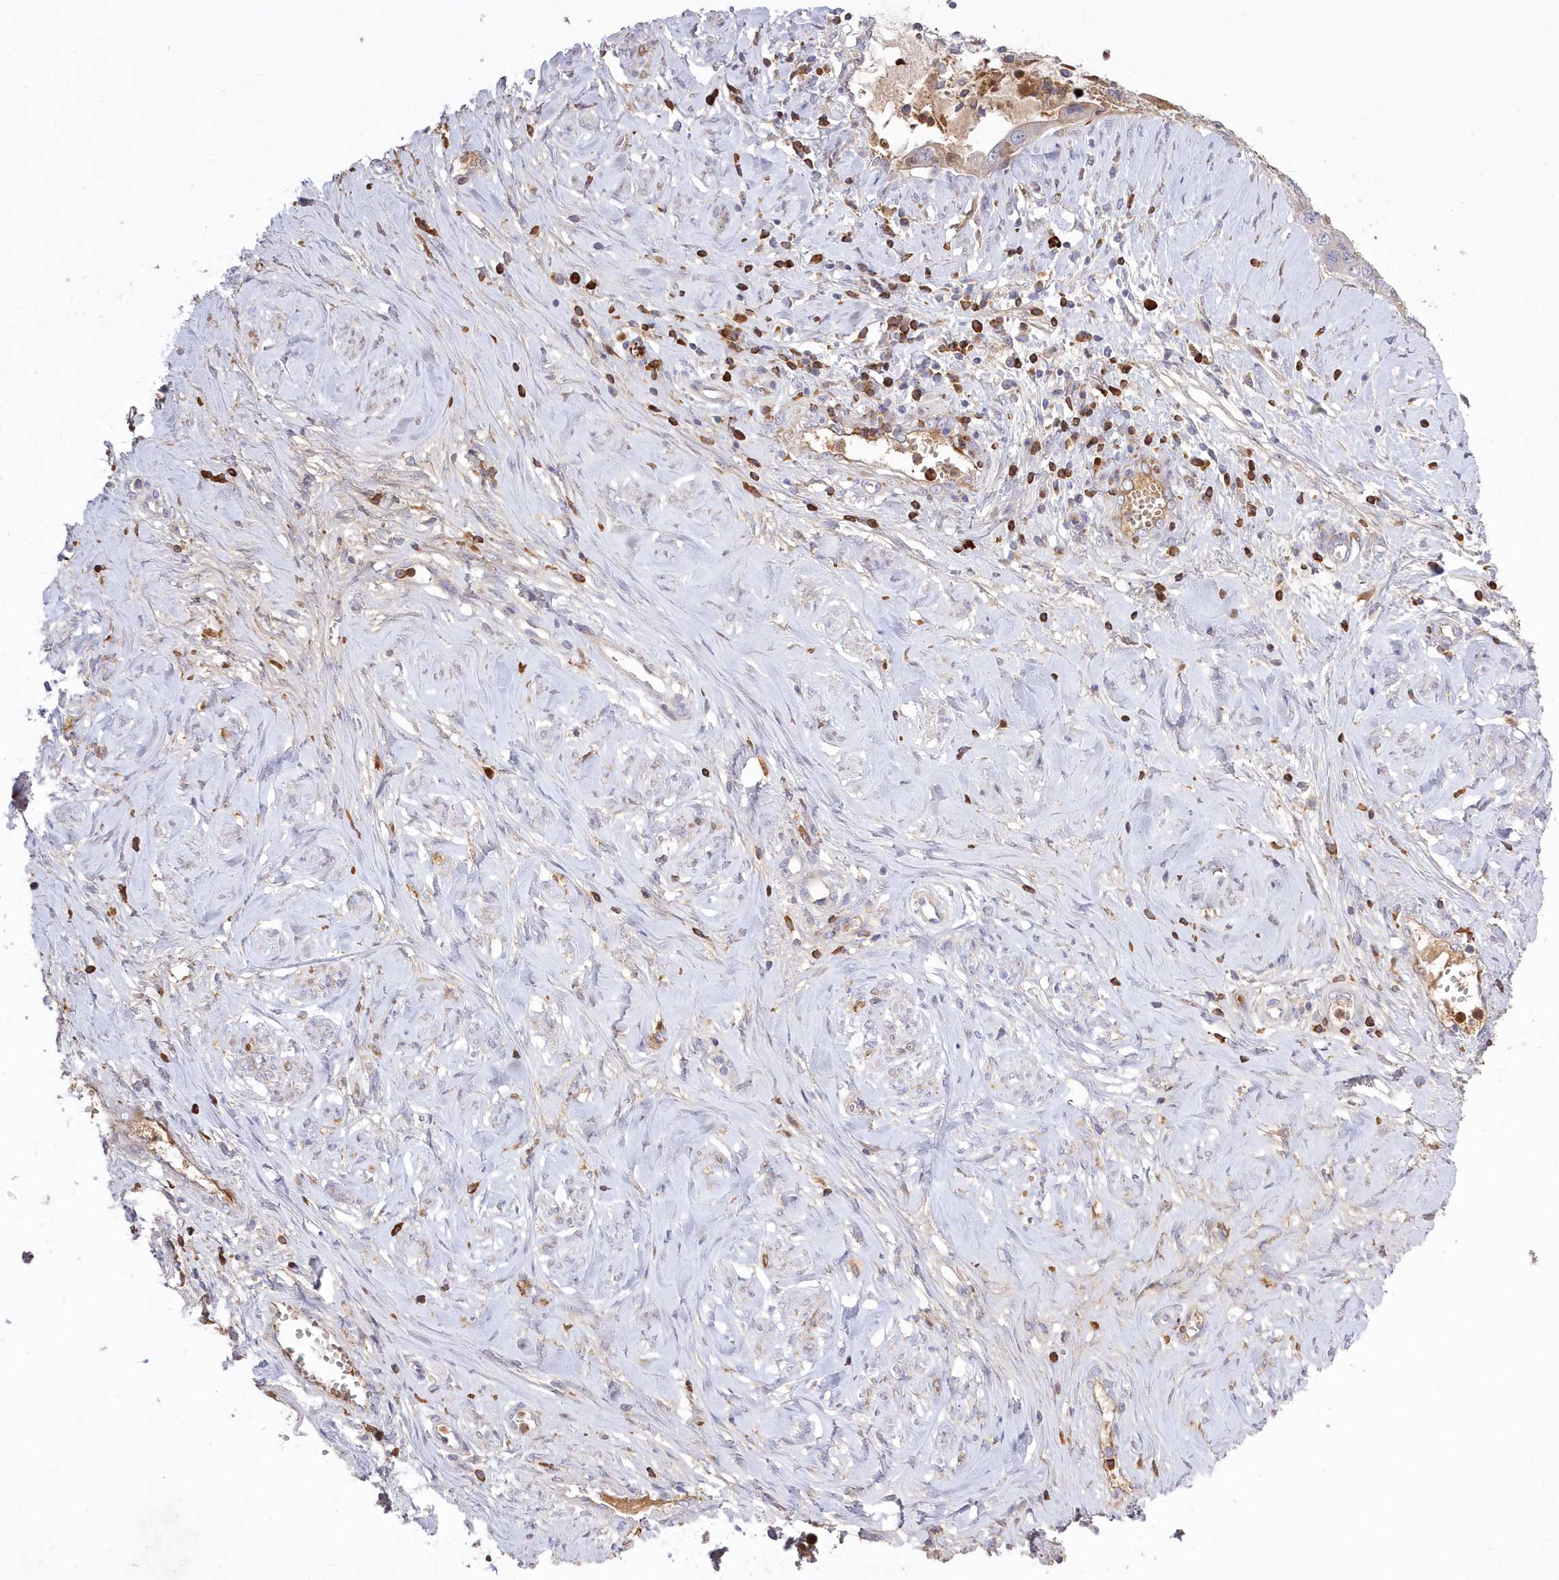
{"staining": {"intensity": "moderate", "quantity": "<25%", "location": "cytoplasmic/membranous"}, "tissue": "cervical cancer", "cell_type": "Tumor cells", "image_type": "cancer", "snomed": [{"axis": "morphology", "description": "Adenocarcinoma, NOS"}, {"axis": "topography", "description": "Cervix"}], "caption": "Moderate cytoplasmic/membranous protein staining is identified in approximately <25% of tumor cells in adenocarcinoma (cervical).", "gene": "WBP1L", "patient": {"sex": "female", "age": 44}}